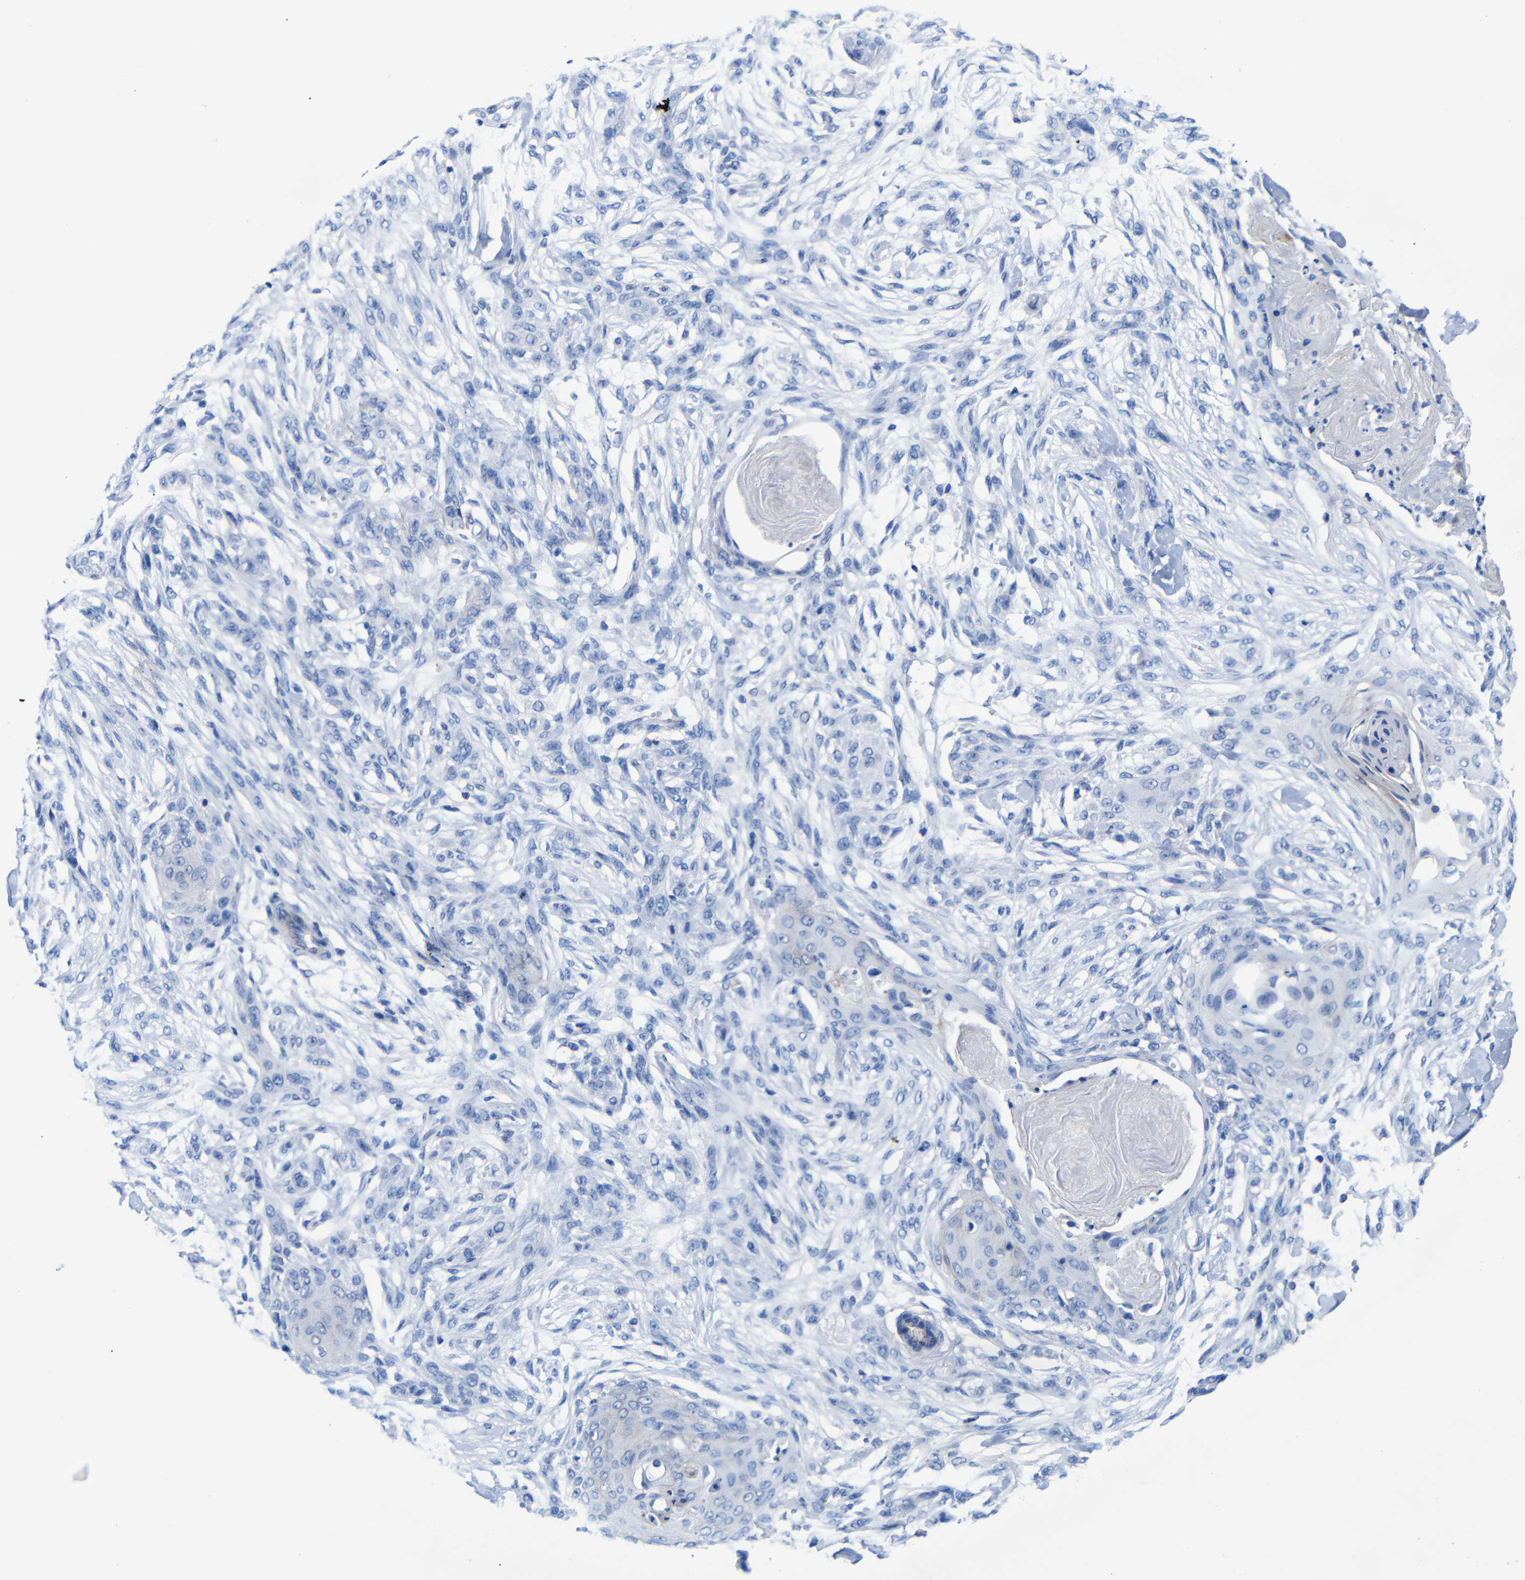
{"staining": {"intensity": "negative", "quantity": "none", "location": "none"}, "tissue": "skin cancer", "cell_type": "Tumor cells", "image_type": "cancer", "snomed": [{"axis": "morphology", "description": "Squamous cell carcinoma, NOS"}, {"axis": "topography", "description": "Skin"}], "caption": "Immunohistochemistry of skin squamous cell carcinoma demonstrates no positivity in tumor cells. Brightfield microscopy of immunohistochemistry (IHC) stained with DAB (brown) and hematoxylin (blue), captured at high magnification.", "gene": "CGNL1", "patient": {"sex": "female", "age": 59}}